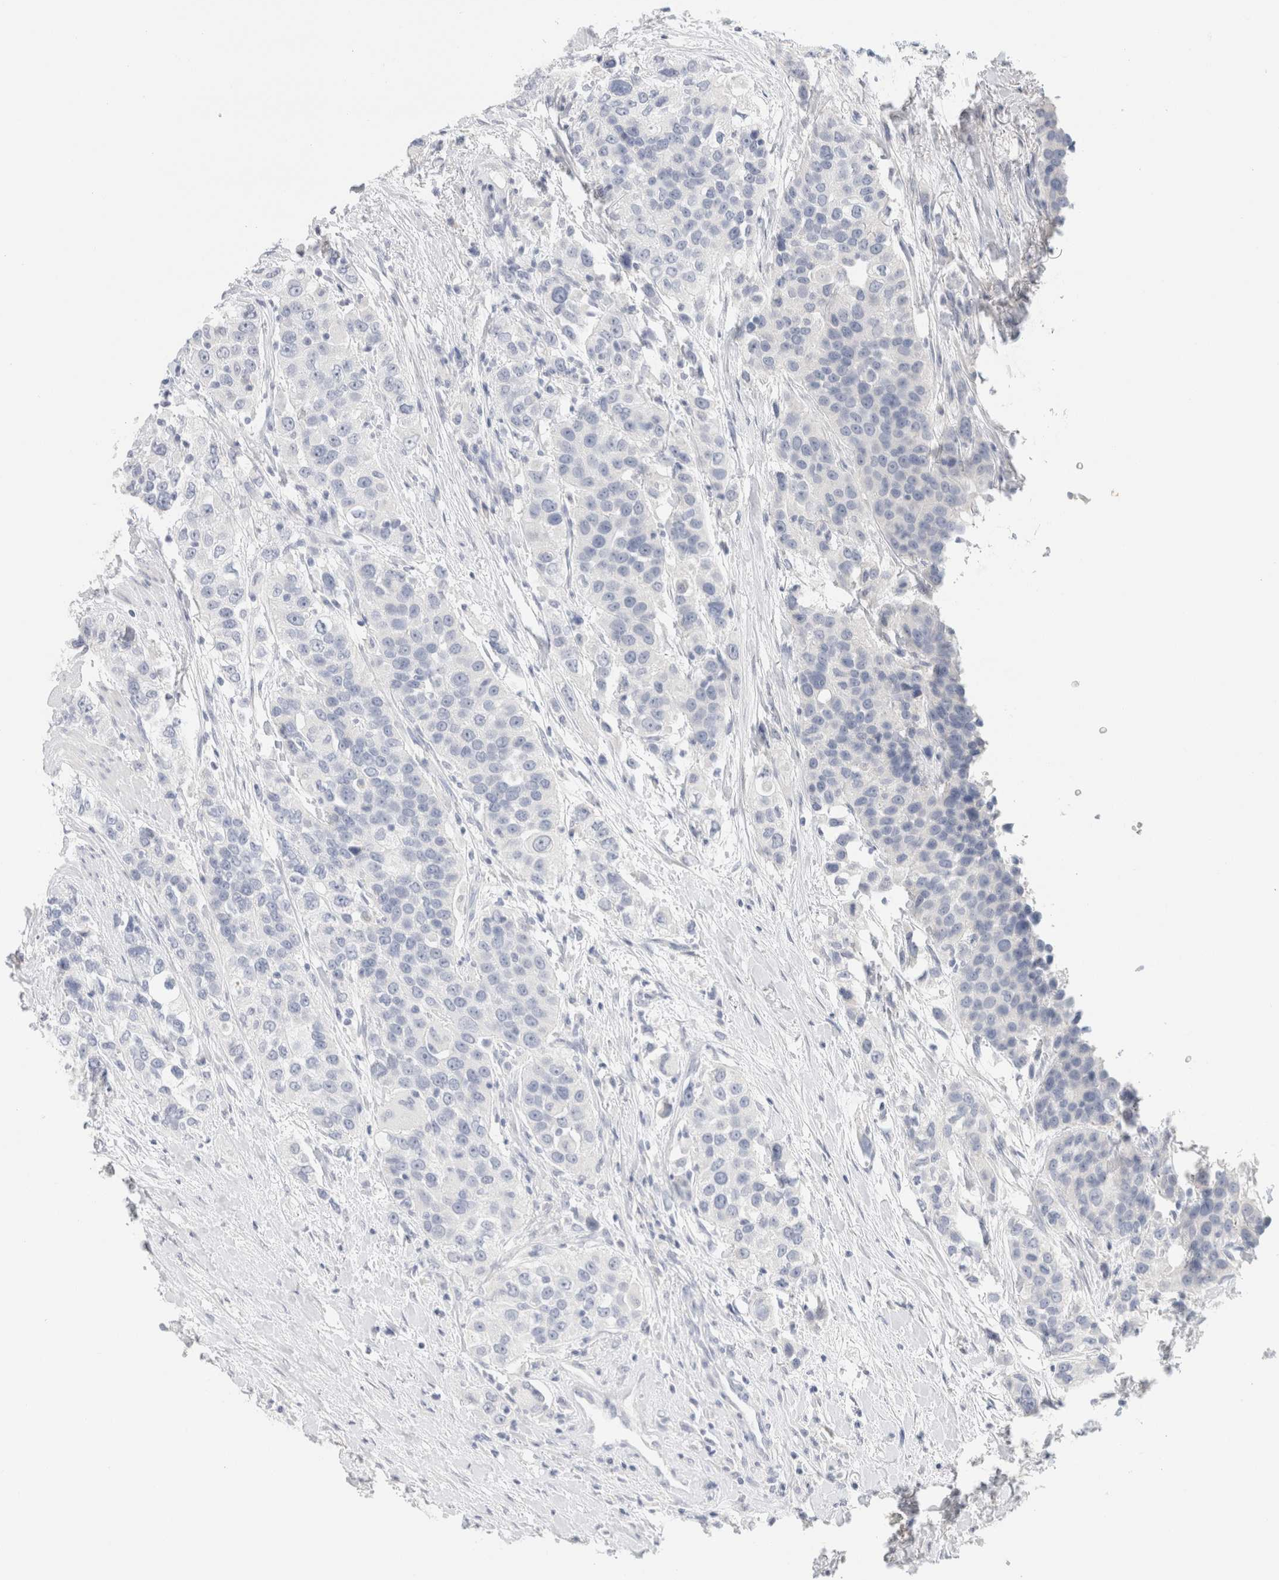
{"staining": {"intensity": "negative", "quantity": "none", "location": "none"}, "tissue": "urothelial cancer", "cell_type": "Tumor cells", "image_type": "cancer", "snomed": [{"axis": "morphology", "description": "Urothelial carcinoma, High grade"}, {"axis": "topography", "description": "Urinary bladder"}], "caption": "Urothelial cancer was stained to show a protein in brown. There is no significant expression in tumor cells.", "gene": "NEFM", "patient": {"sex": "female", "age": 80}}